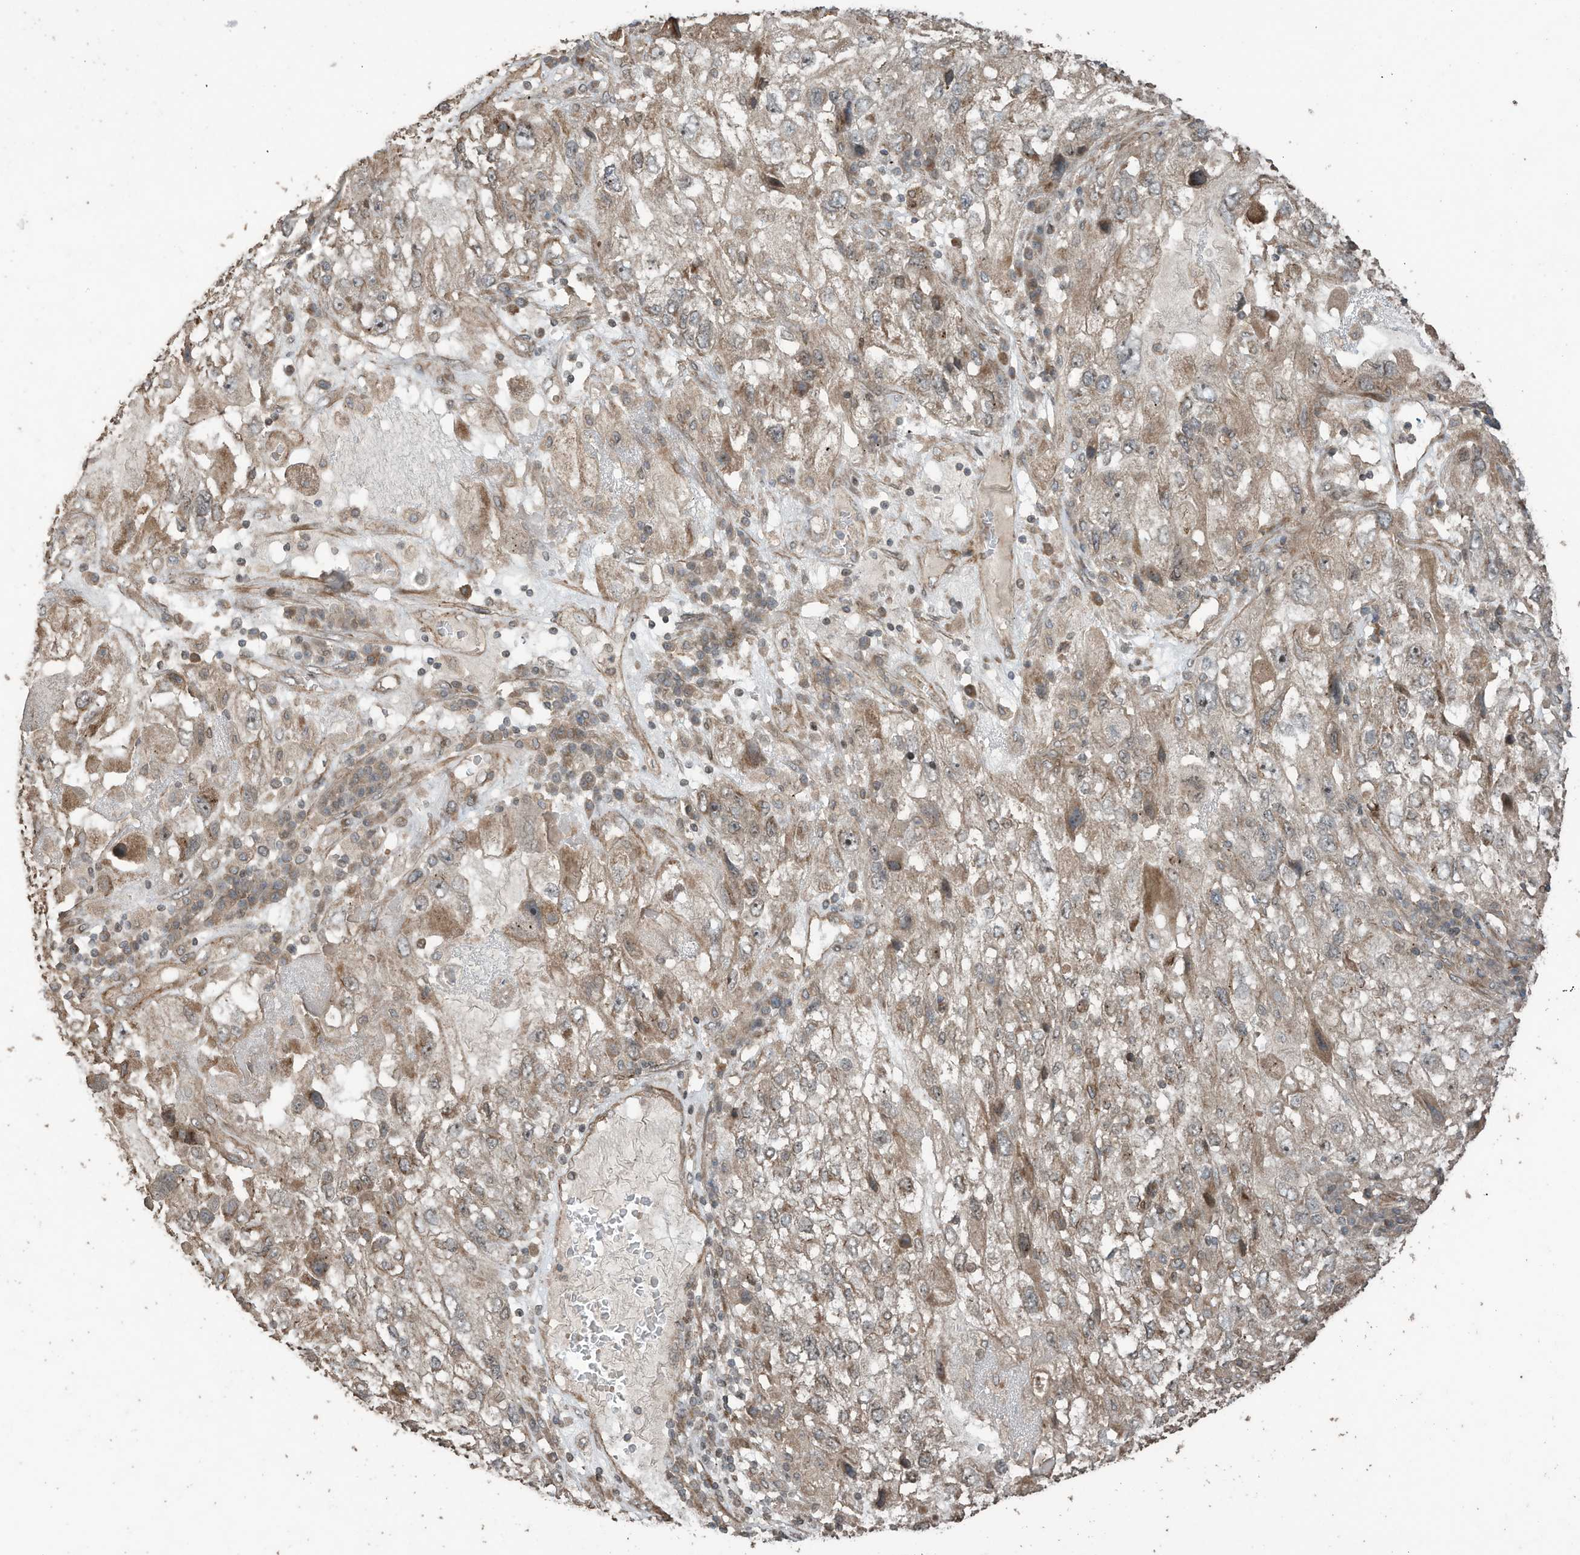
{"staining": {"intensity": "weak", "quantity": "25%-75%", "location": "cytoplasmic/membranous"}, "tissue": "endometrial cancer", "cell_type": "Tumor cells", "image_type": "cancer", "snomed": [{"axis": "morphology", "description": "Adenocarcinoma, NOS"}, {"axis": "topography", "description": "Endometrium"}], "caption": "Endometrial cancer (adenocarcinoma) was stained to show a protein in brown. There is low levels of weak cytoplasmic/membranous positivity in approximately 25%-75% of tumor cells.", "gene": "ZNF653", "patient": {"sex": "female", "age": 49}}